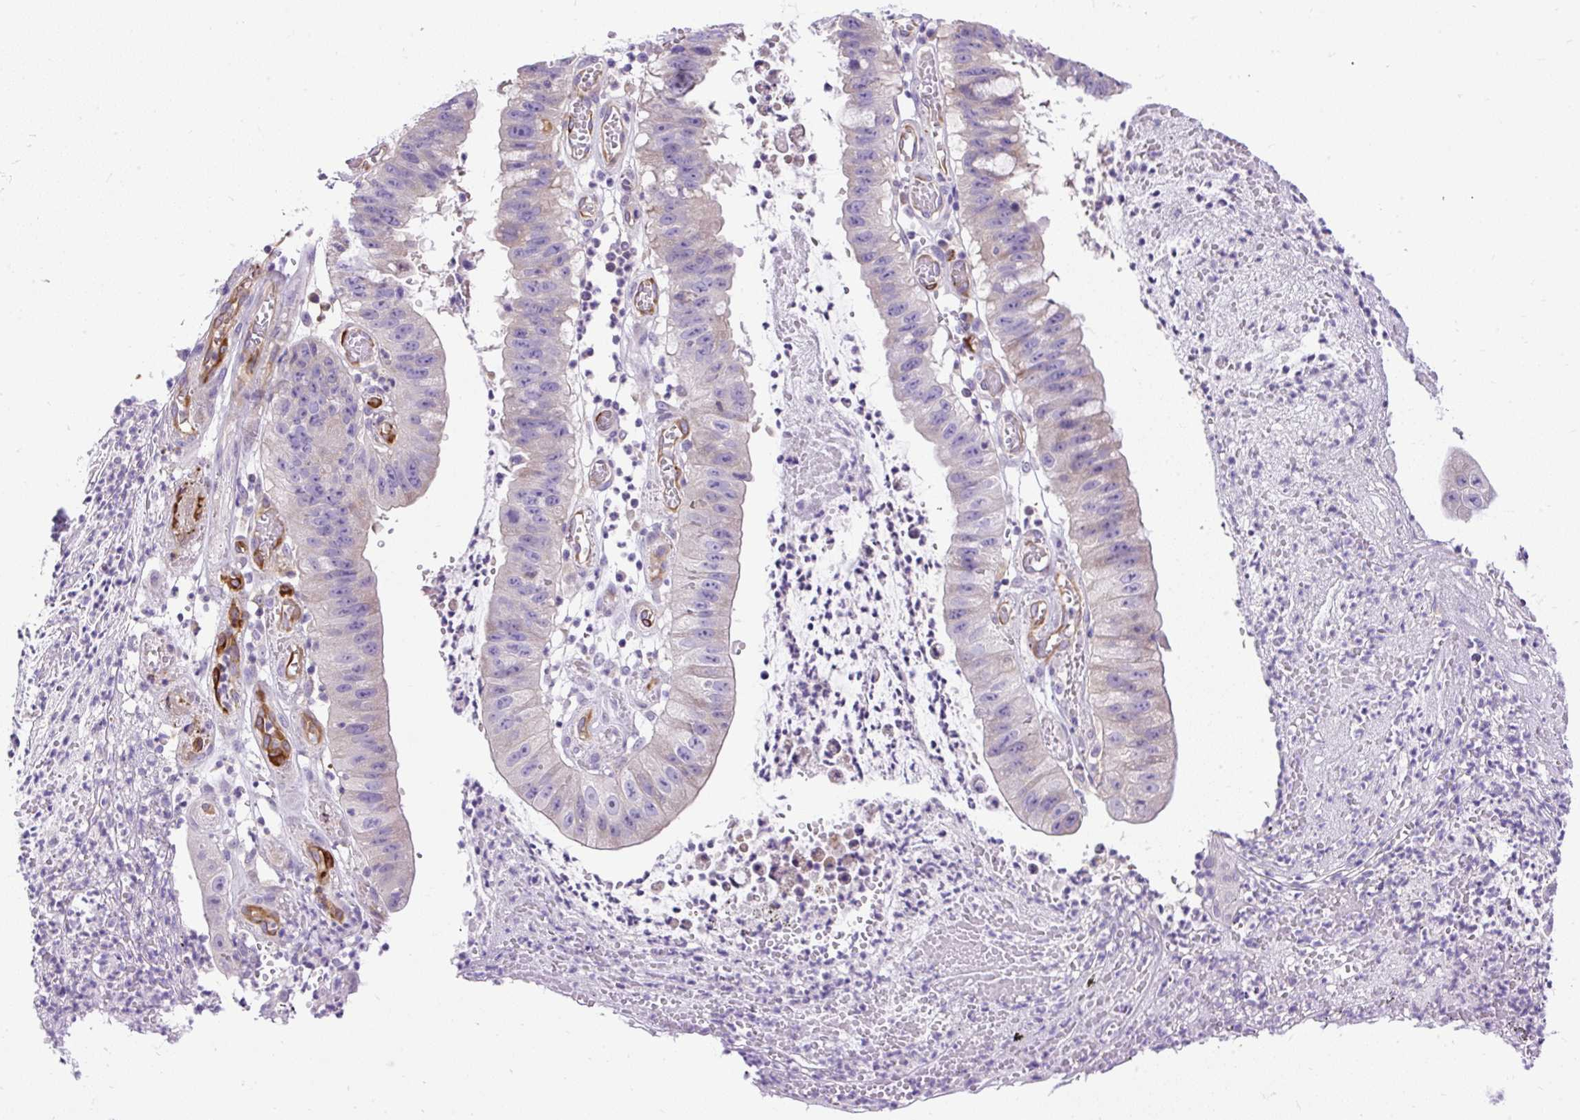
{"staining": {"intensity": "negative", "quantity": "none", "location": "none"}, "tissue": "stomach cancer", "cell_type": "Tumor cells", "image_type": "cancer", "snomed": [{"axis": "morphology", "description": "Adenocarcinoma, NOS"}, {"axis": "topography", "description": "Stomach"}], "caption": "This is an IHC micrograph of stomach adenocarcinoma. There is no staining in tumor cells.", "gene": "MAP1S", "patient": {"sex": "male", "age": 59}}